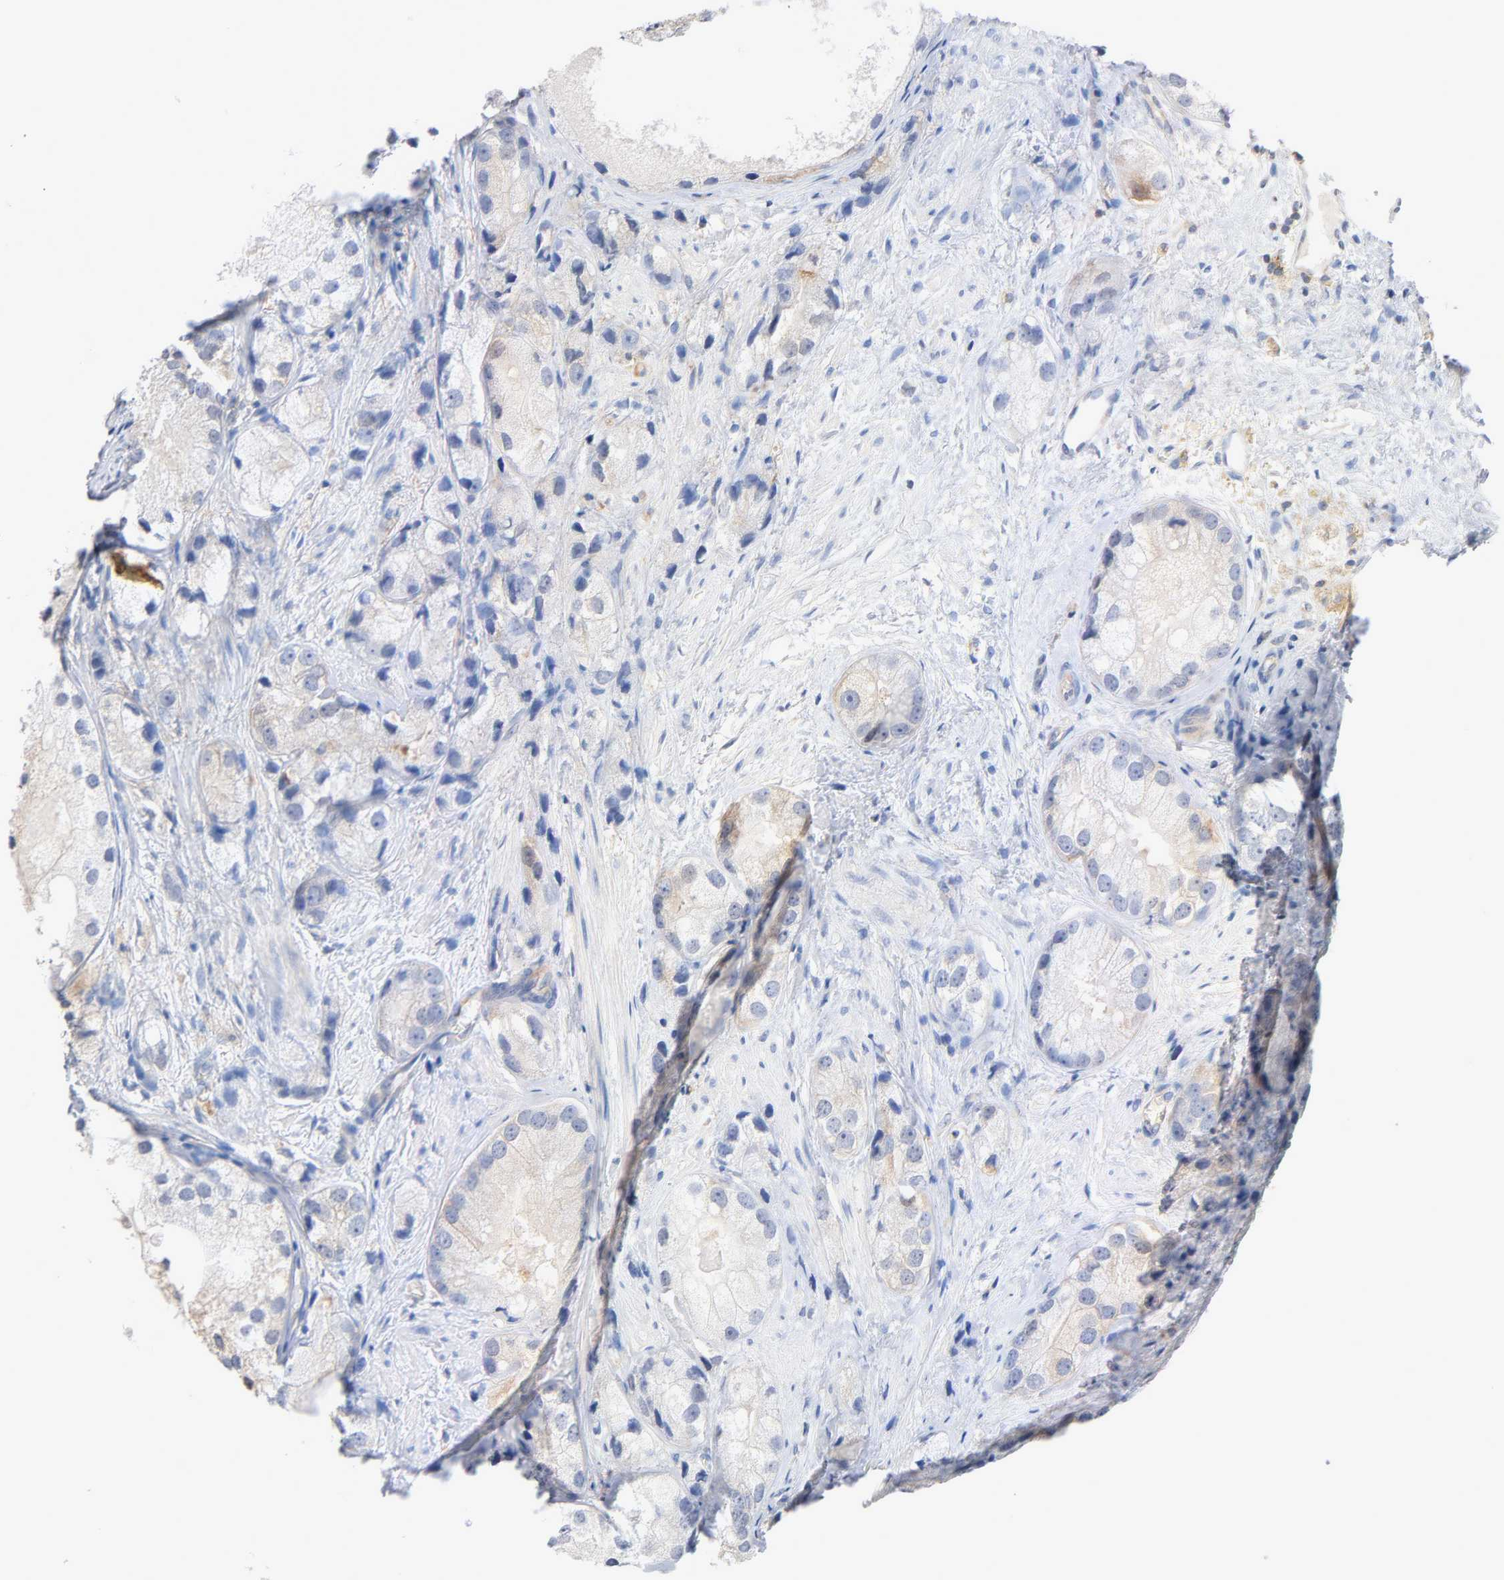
{"staining": {"intensity": "weak", "quantity": "25%-75%", "location": "cytoplasmic/membranous"}, "tissue": "prostate cancer", "cell_type": "Tumor cells", "image_type": "cancer", "snomed": [{"axis": "morphology", "description": "Adenocarcinoma, Low grade"}, {"axis": "topography", "description": "Prostate"}], "caption": "An IHC image of tumor tissue is shown. Protein staining in brown labels weak cytoplasmic/membranous positivity in low-grade adenocarcinoma (prostate) within tumor cells. Using DAB (3,3'-diaminobenzidine) (brown) and hematoxylin (blue) stains, captured at high magnification using brightfield microscopy.", "gene": "MALT1", "patient": {"sex": "male", "age": 69}}